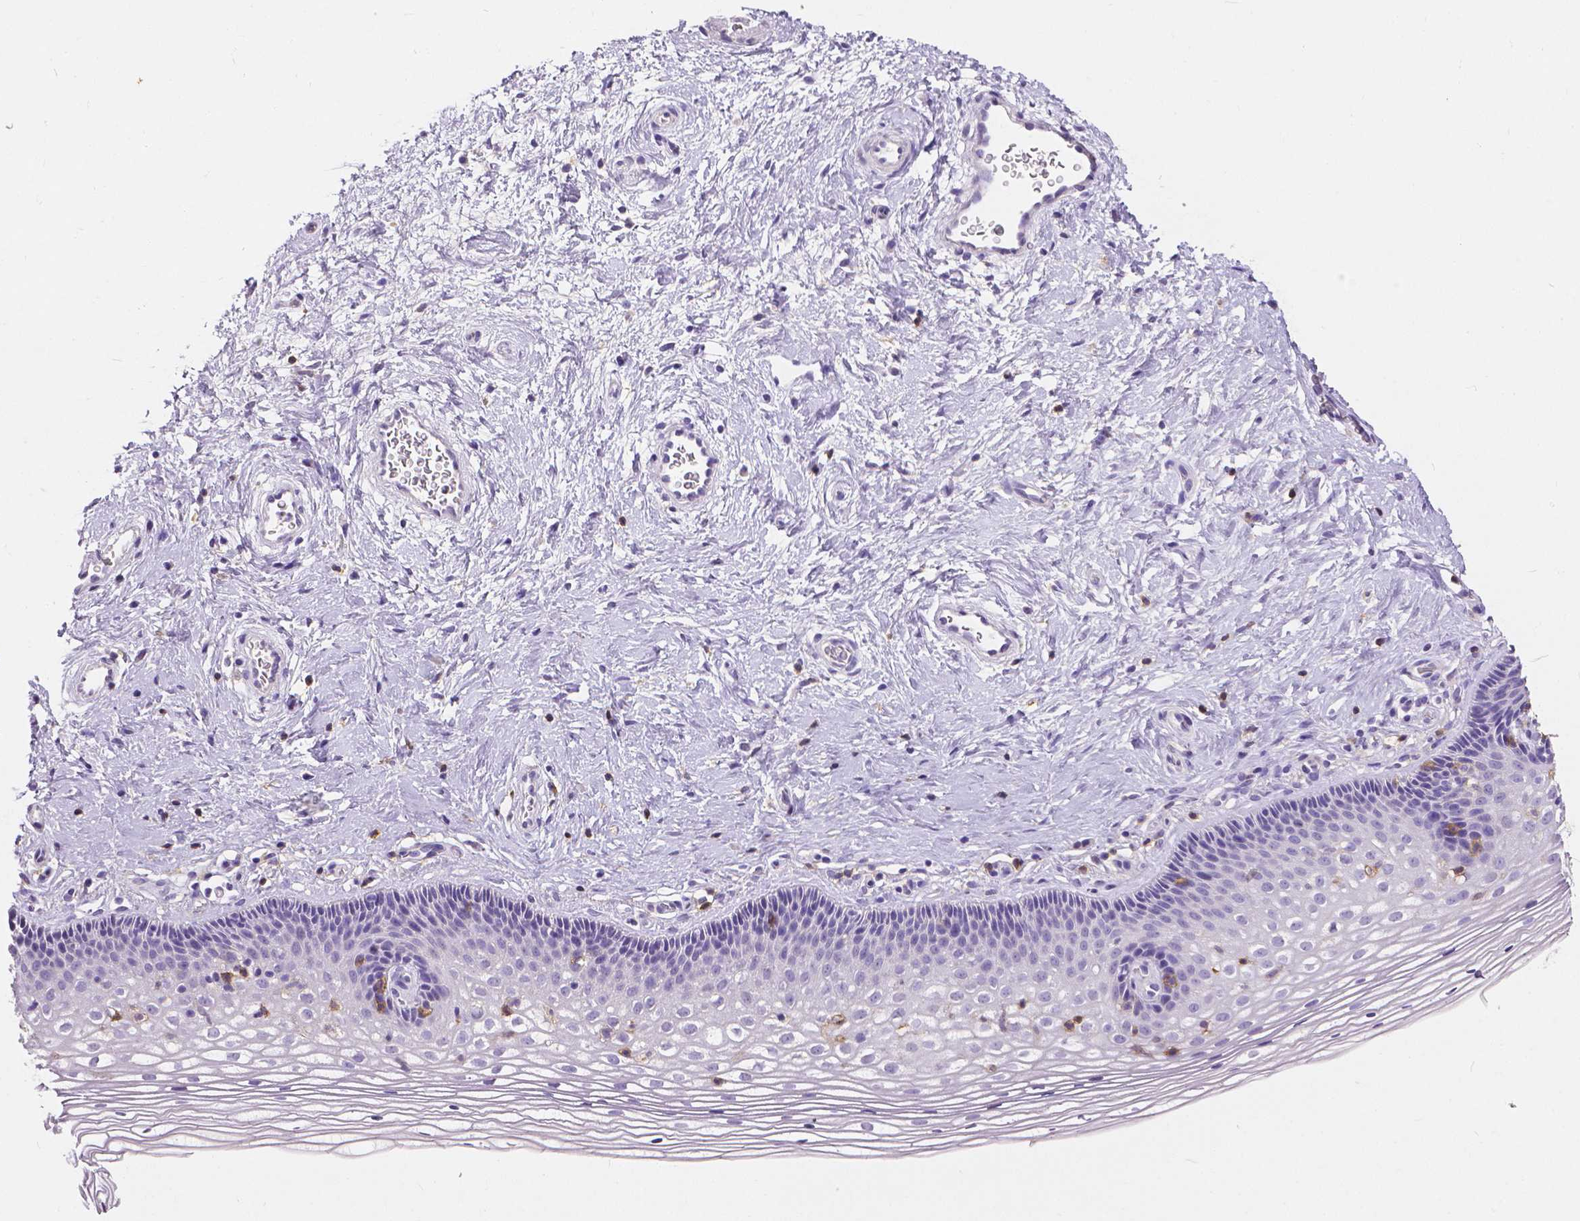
{"staining": {"intensity": "negative", "quantity": "none", "location": "none"}, "tissue": "cervix", "cell_type": "Glandular cells", "image_type": "normal", "snomed": [{"axis": "morphology", "description": "Normal tissue, NOS"}, {"axis": "topography", "description": "Cervix"}], "caption": "DAB (3,3'-diaminobenzidine) immunohistochemical staining of benign cervix exhibits no significant staining in glandular cells.", "gene": "CD4", "patient": {"sex": "female", "age": 34}}